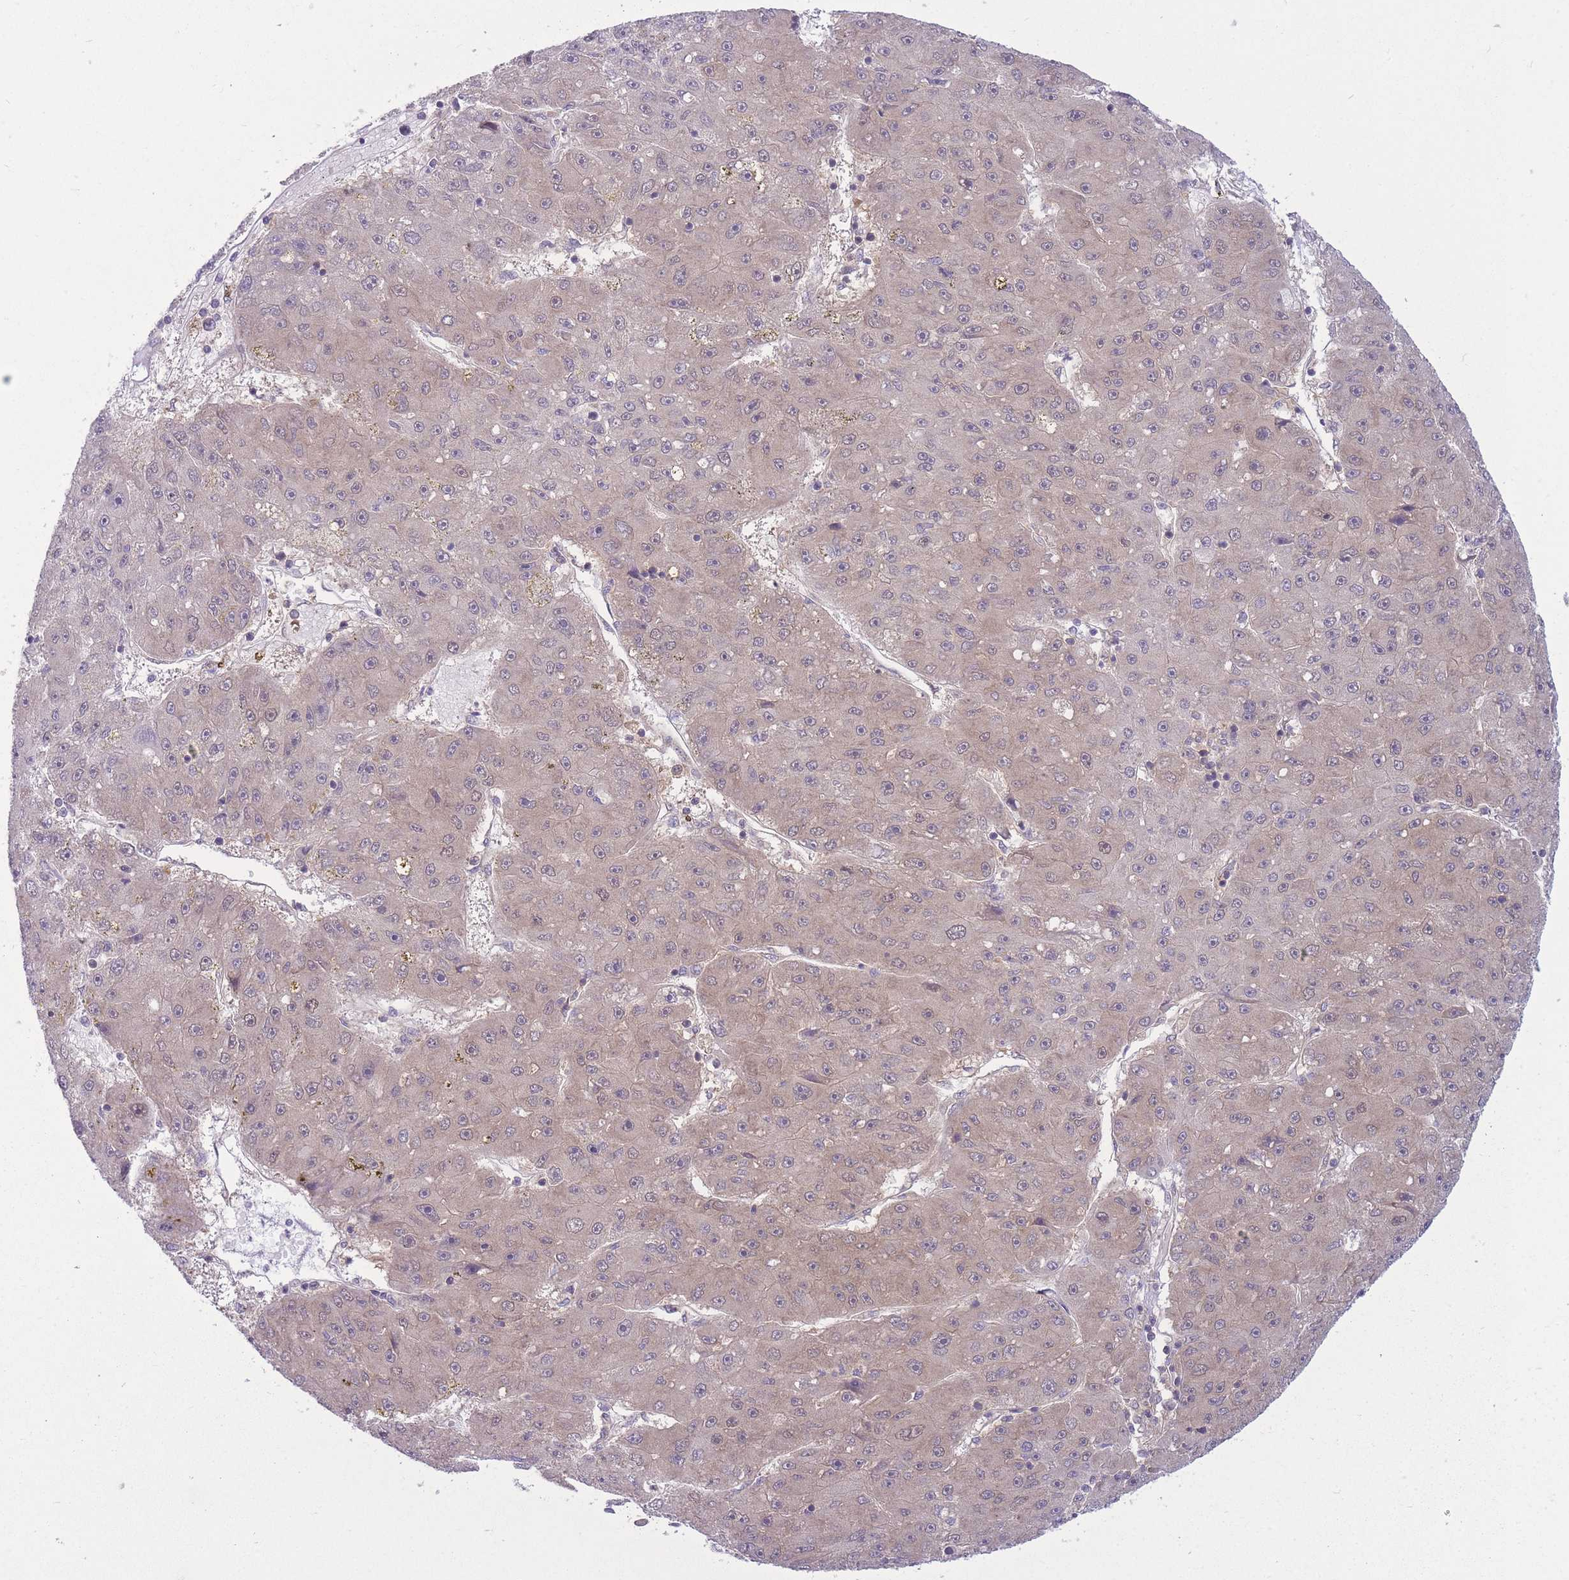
{"staining": {"intensity": "weak", "quantity": "25%-75%", "location": "cytoplasmic/membranous"}, "tissue": "liver cancer", "cell_type": "Tumor cells", "image_type": "cancer", "snomed": [{"axis": "morphology", "description": "Carcinoma, Hepatocellular, NOS"}, {"axis": "topography", "description": "Liver"}], "caption": "Immunohistochemical staining of human liver cancer demonstrates weak cytoplasmic/membranous protein staining in about 25%-75% of tumor cells.", "gene": "PFDN6", "patient": {"sex": "male", "age": 67}}